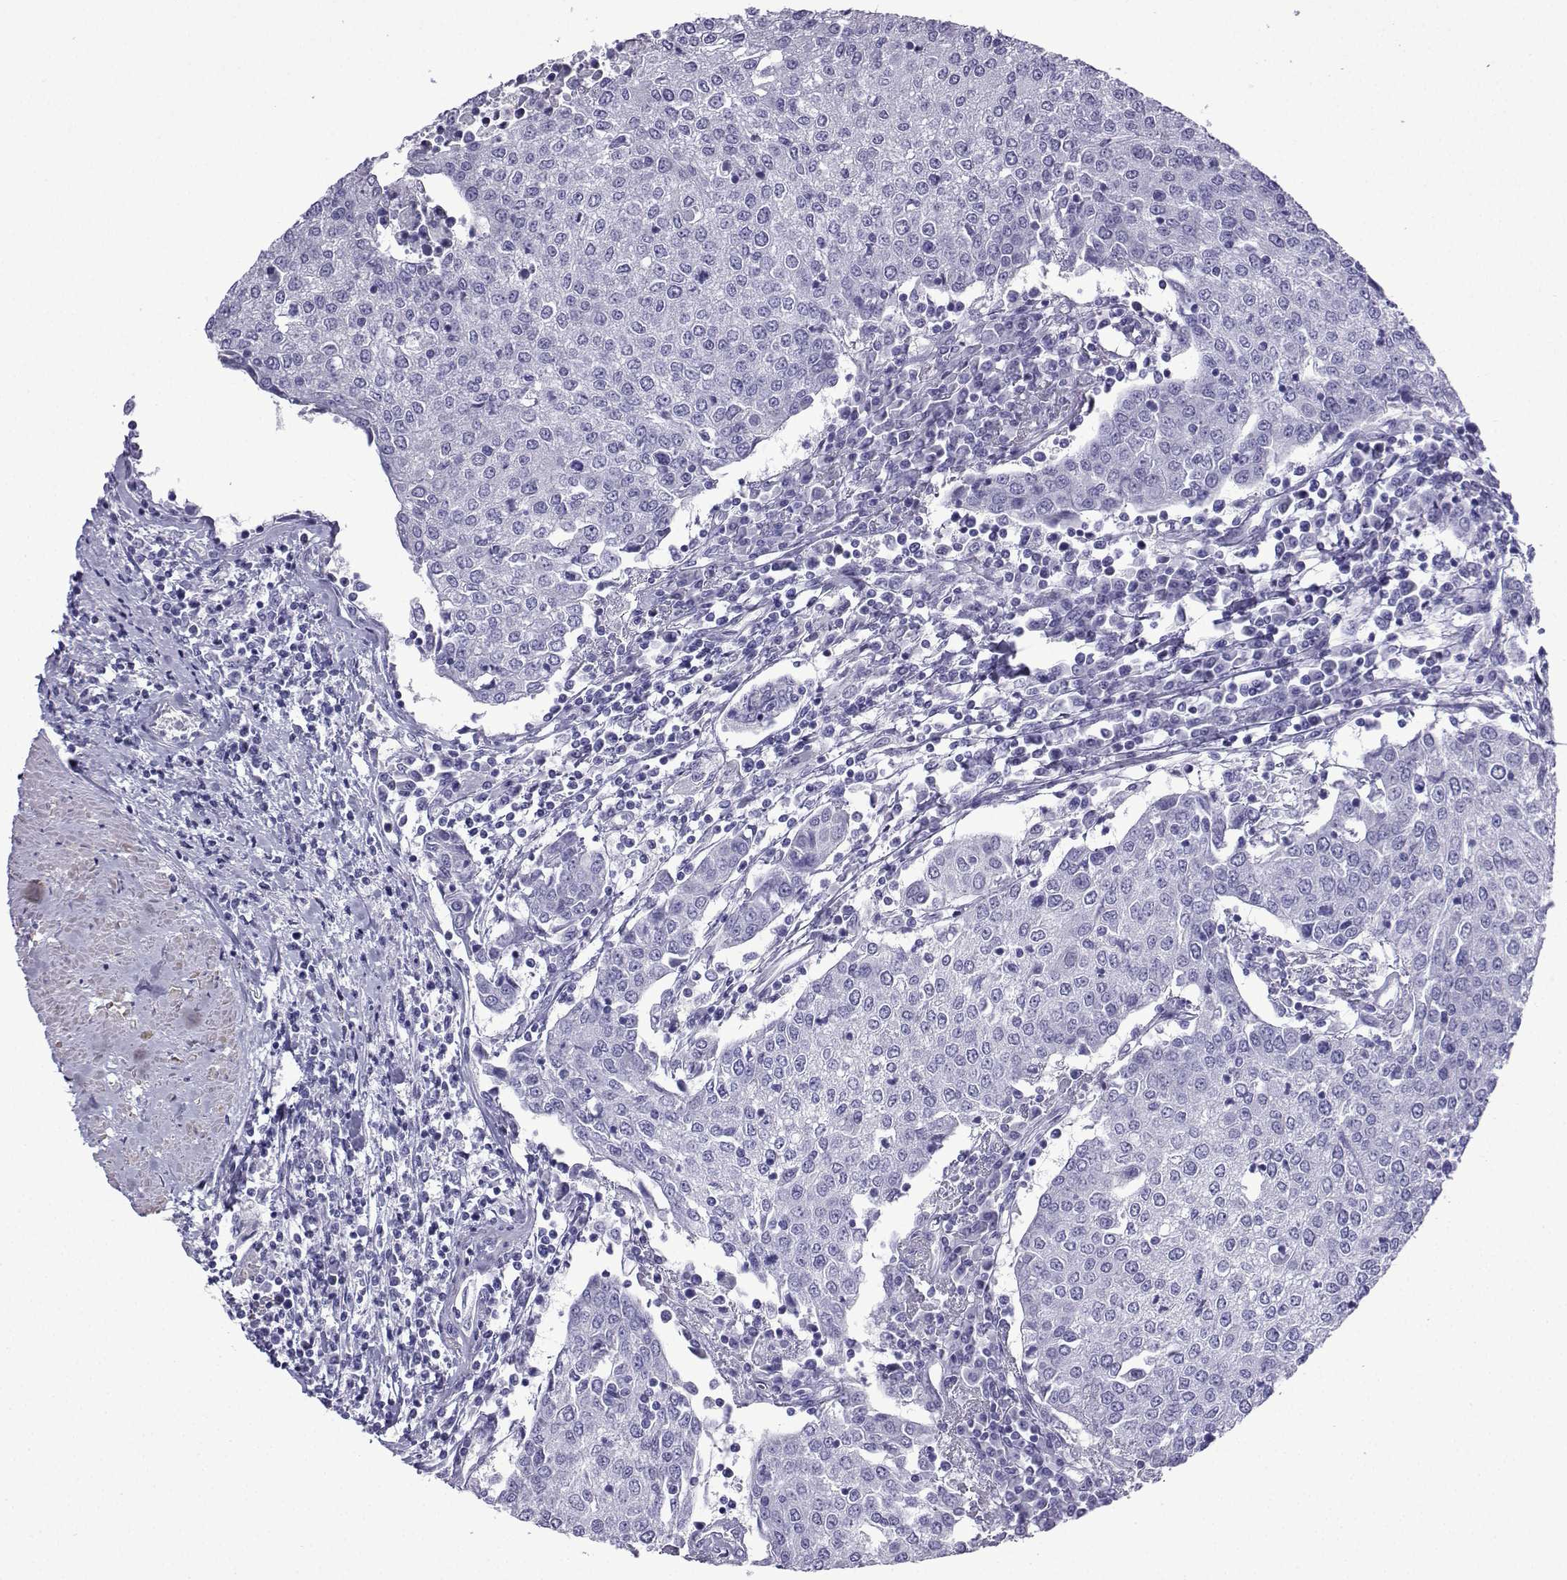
{"staining": {"intensity": "negative", "quantity": "none", "location": "none"}, "tissue": "urothelial cancer", "cell_type": "Tumor cells", "image_type": "cancer", "snomed": [{"axis": "morphology", "description": "Urothelial carcinoma, High grade"}, {"axis": "topography", "description": "Urinary bladder"}], "caption": "Immunohistochemistry of human urothelial cancer exhibits no staining in tumor cells. (Immunohistochemistry, brightfield microscopy, high magnification).", "gene": "KCNF1", "patient": {"sex": "female", "age": 85}}